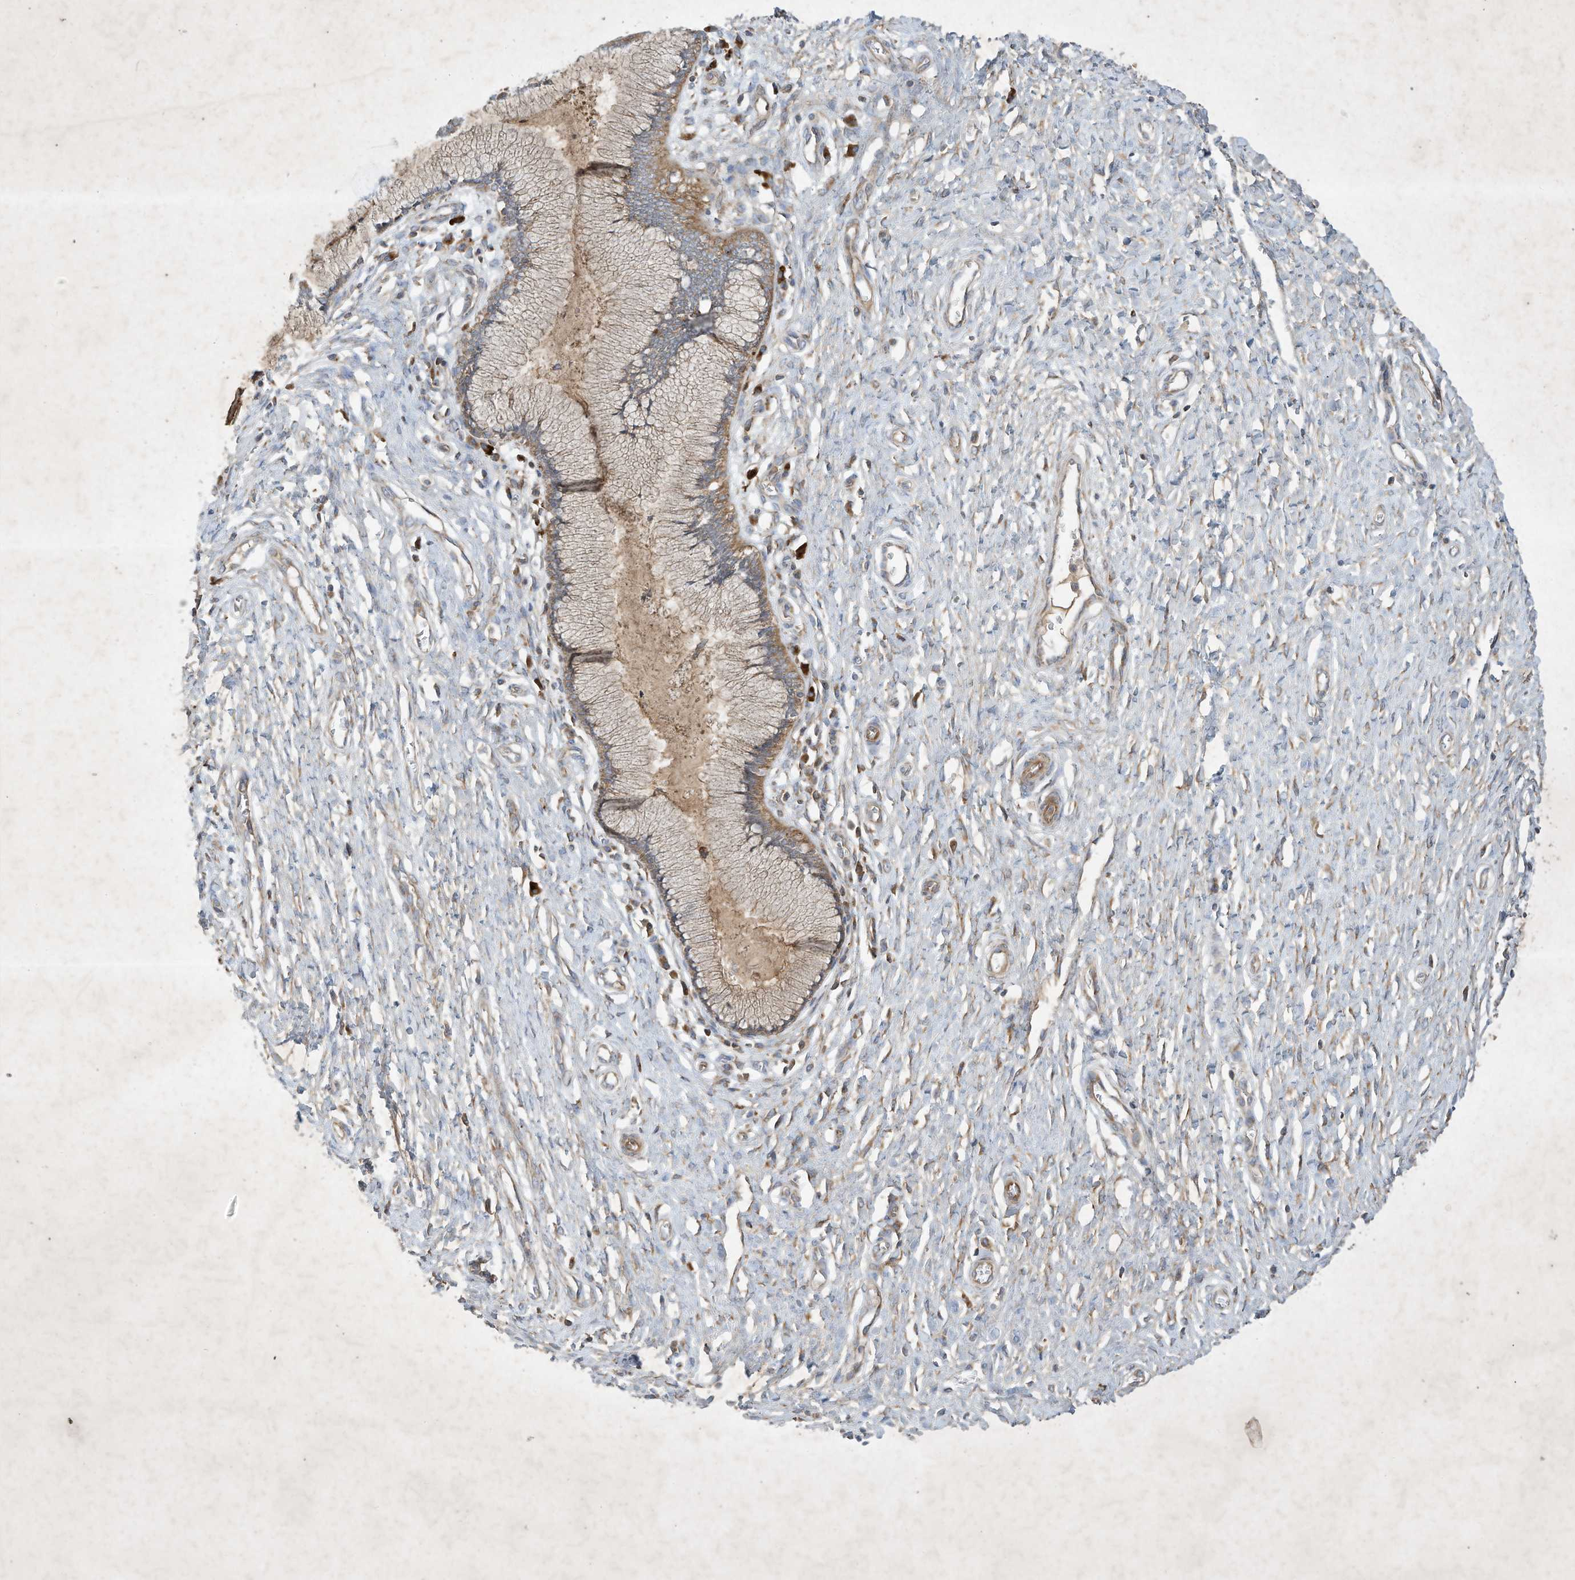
{"staining": {"intensity": "weak", "quantity": "25%-75%", "location": "cytoplasmic/membranous"}, "tissue": "cervix", "cell_type": "Glandular cells", "image_type": "normal", "snomed": [{"axis": "morphology", "description": "Normal tissue, NOS"}, {"axis": "topography", "description": "Cervix"}], "caption": "This photomicrograph reveals immunohistochemistry staining of unremarkable cervix, with low weak cytoplasmic/membranous staining in about 25%-75% of glandular cells.", "gene": "SYNJ2", "patient": {"sex": "female", "age": 55}}